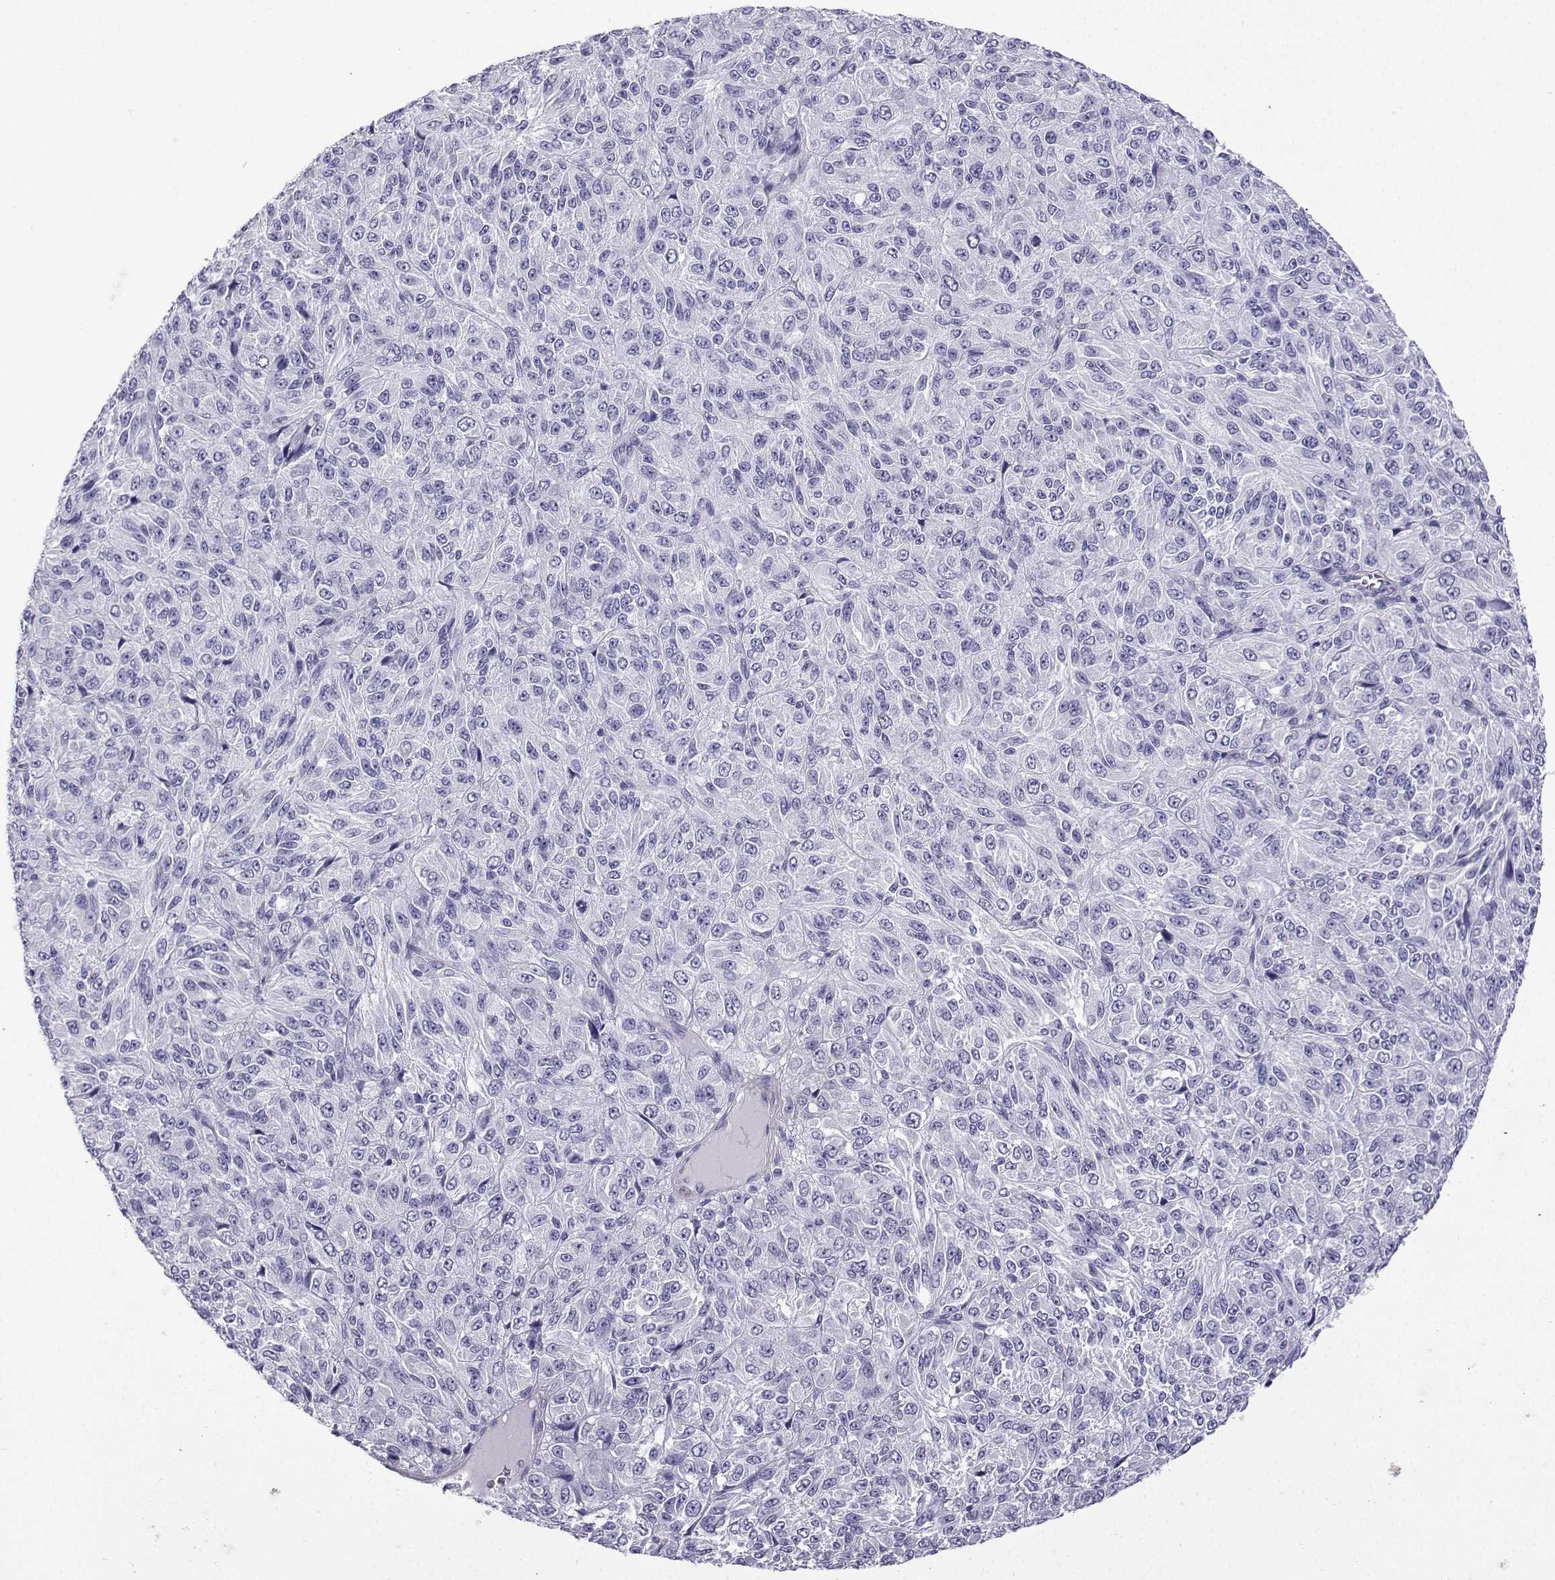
{"staining": {"intensity": "negative", "quantity": "none", "location": "none"}, "tissue": "melanoma", "cell_type": "Tumor cells", "image_type": "cancer", "snomed": [{"axis": "morphology", "description": "Malignant melanoma, Metastatic site"}, {"axis": "topography", "description": "Brain"}], "caption": "Immunohistochemical staining of human malignant melanoma (metastatic site) displays no significant staining in tumor cells. (Brightfield microscopy of DAB immunohistochemistry (IHC) at high magnification).", "gene": "KCNF1", "patient": {"sex": "female", "age": 56}}